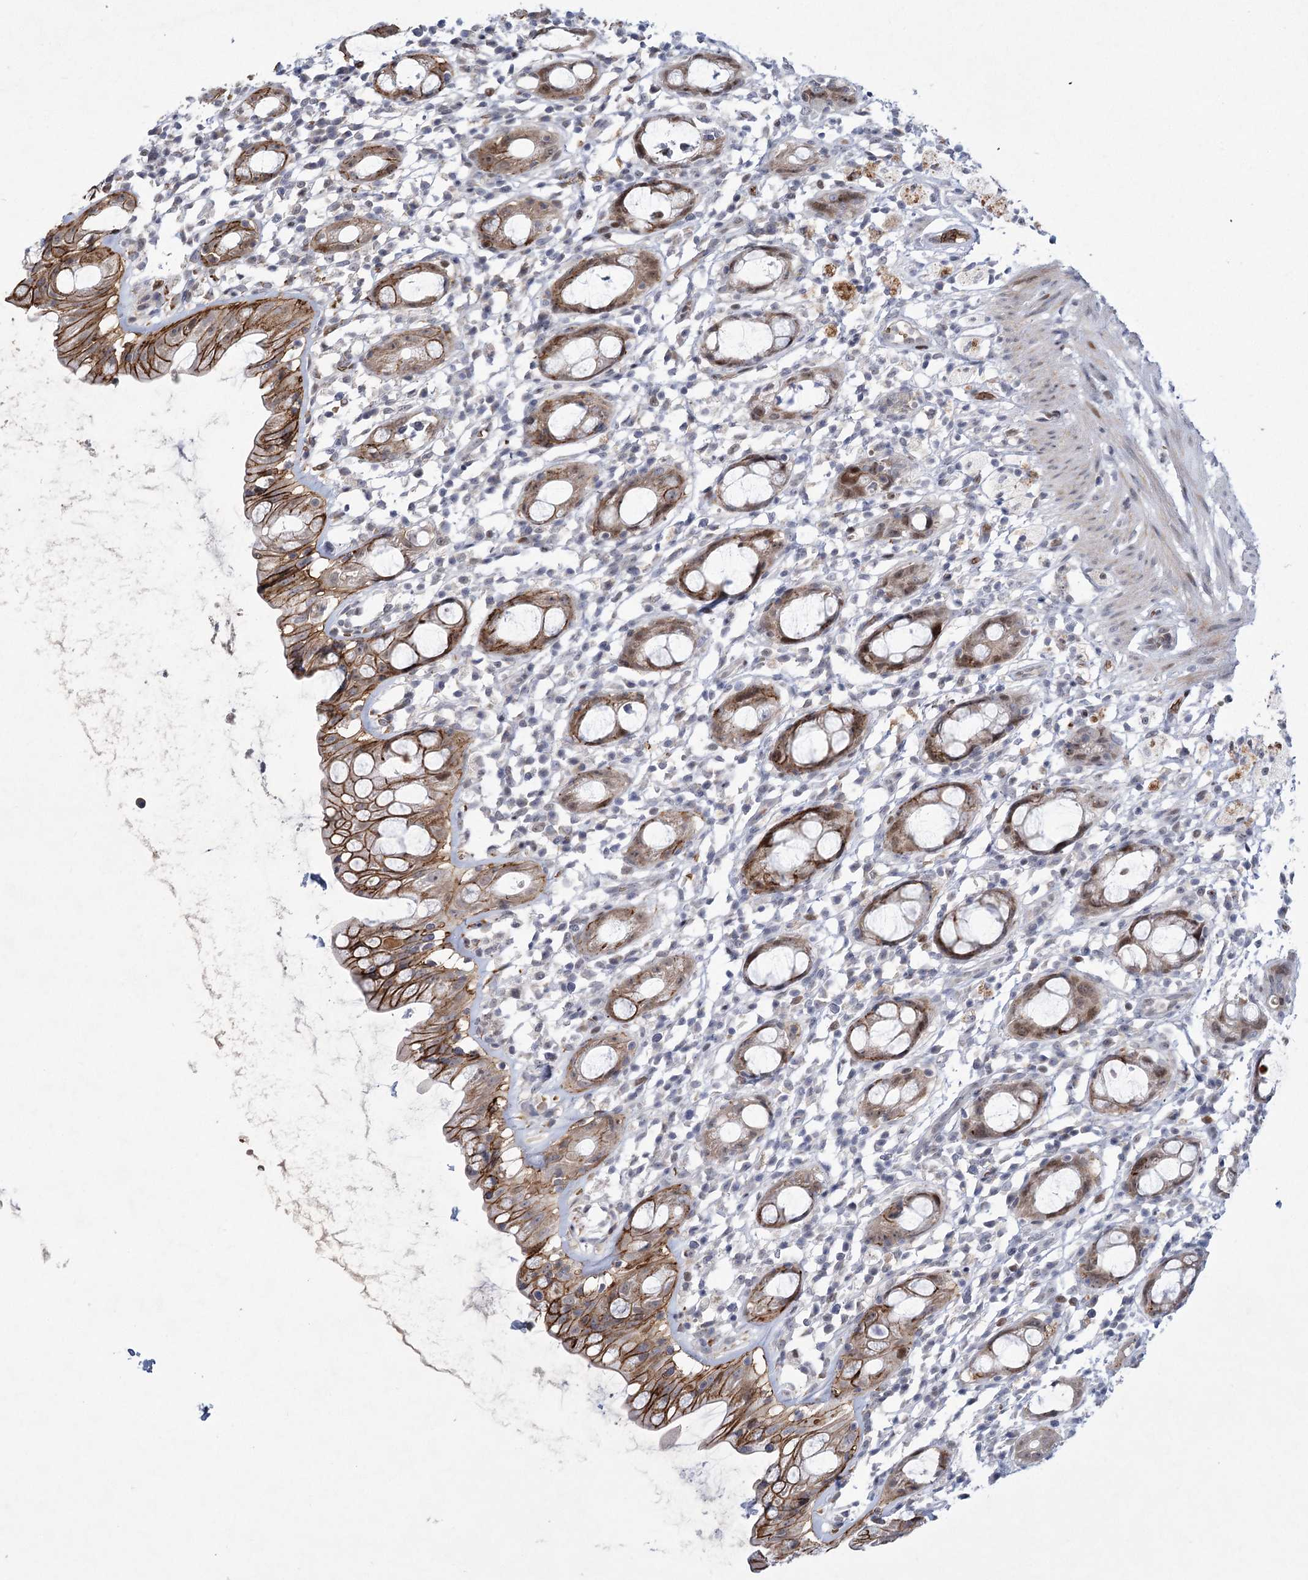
{"staining": {"intensity": "strong", "quantity": ">75%", "location": "cytoplasmic/membranous"}, "tissue": "rectum", "cell_type": "Glandular cells", "image_type": "normal", "snomed": [{"axis": "morphology", "description": "Normal tissue, NOS"}, {"axis": "topography", "description": "Rectum"}], "caption": "Protein expression analysis of unremarkable rectum exhibits strong cytoplasmic/membranous expression in approximately >75% of glandular cells.", "gene": "NSMCE4A", "patient": {"sex": "male", "age": 44}}